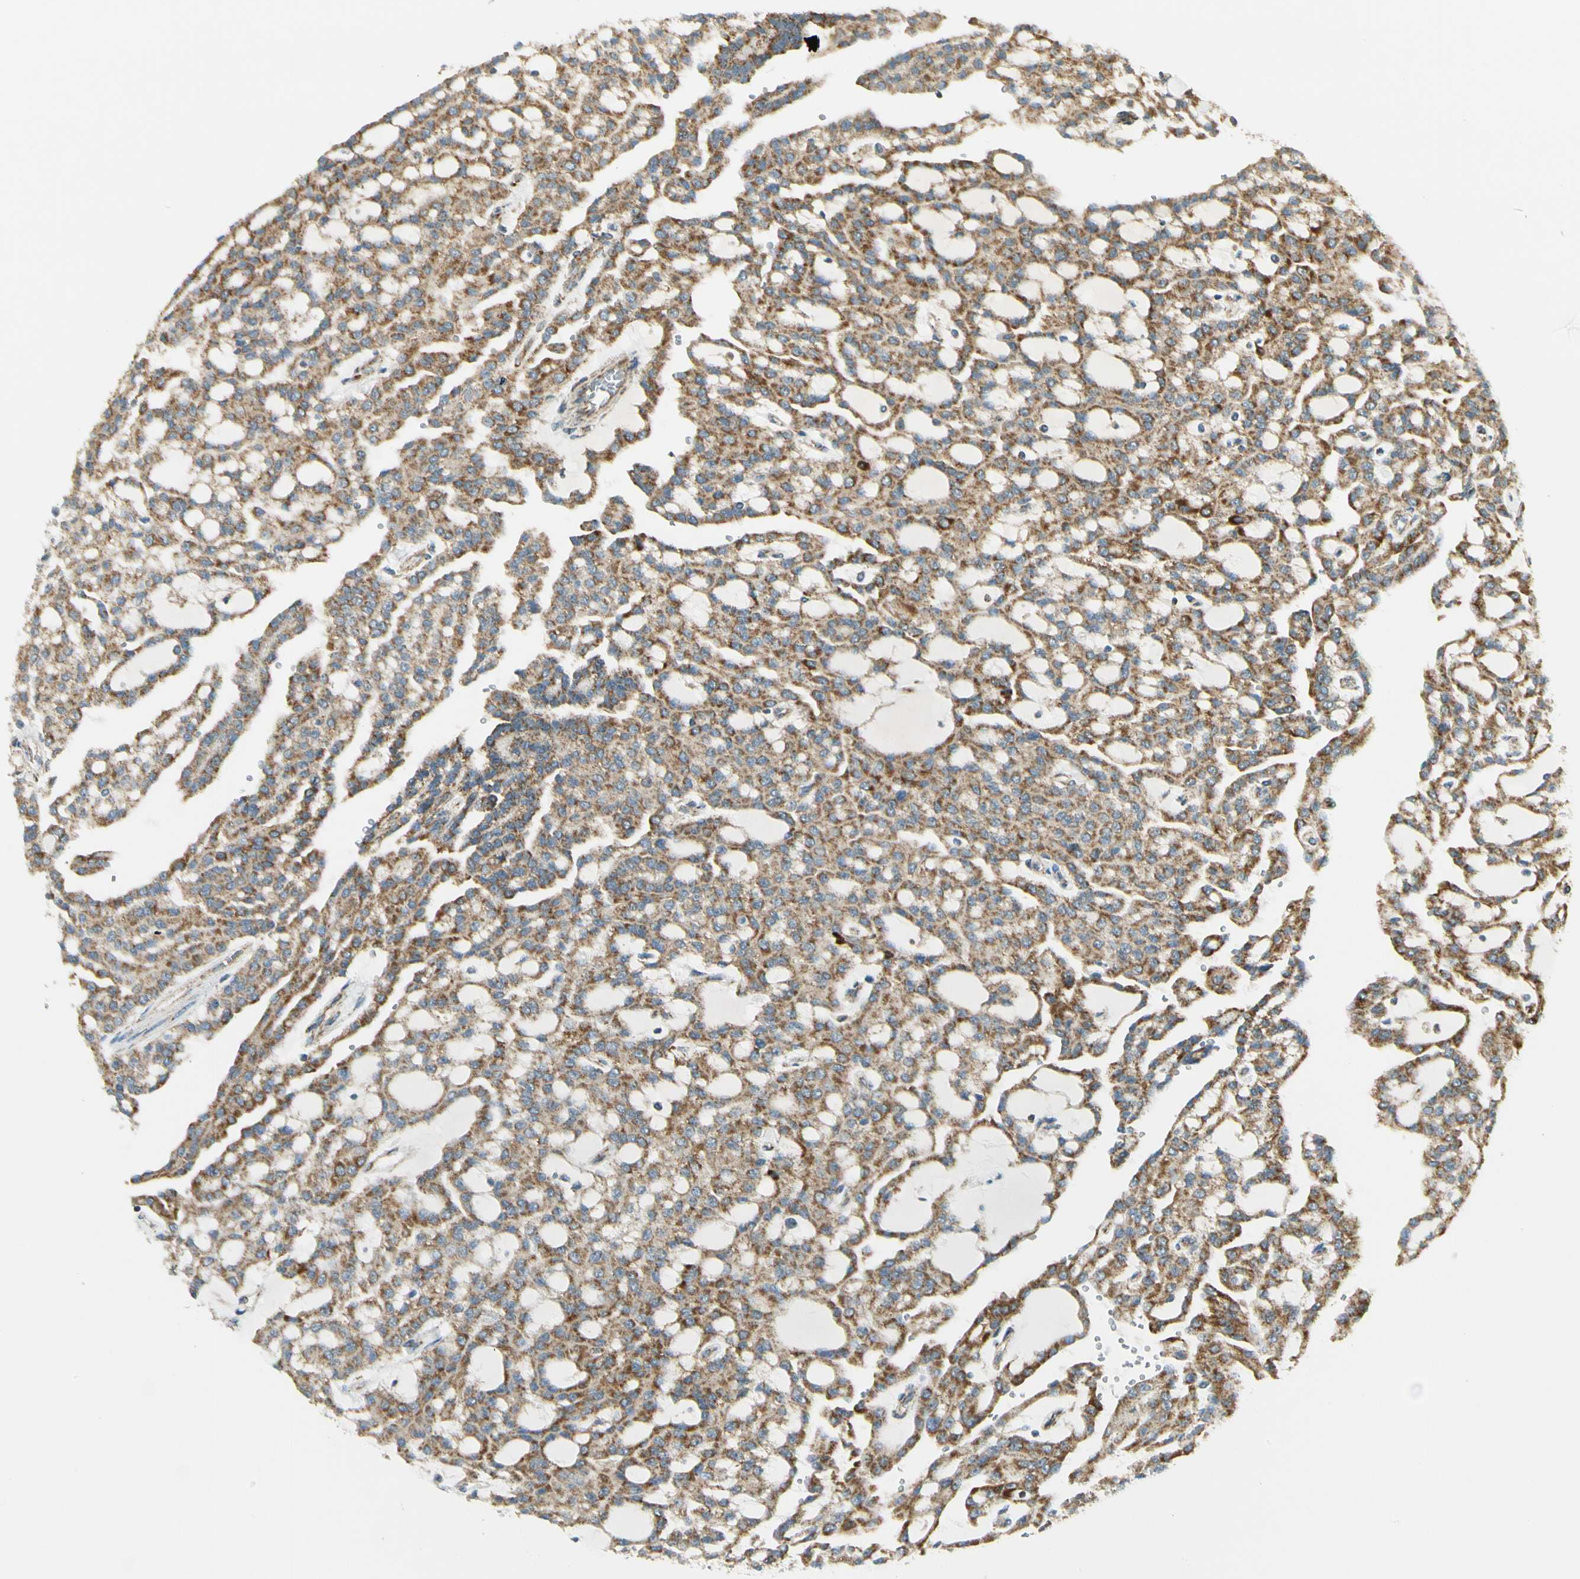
{"staining": {"intensity": "moderate", "quantity": ">75%", "location": "cytoplasmic/membranous"}, "tissue": "renal cancer", "cell_type": "Tumor cells", "image_type": "cancer", "snomed": [{"axis": "morphology", "description": "Adenocarcinoma, NOS"}, {"axis": "topography", "description": "Kidney"}], "caption": "DAB immunohistochemical staining of human renal adenocarcinoma exhibits moderate cytoplasmic/membranous protein expression in approximately >75% of tumor cells.", "gene": "EPHB3", "patient": {"sex": "male", "age": 63}}